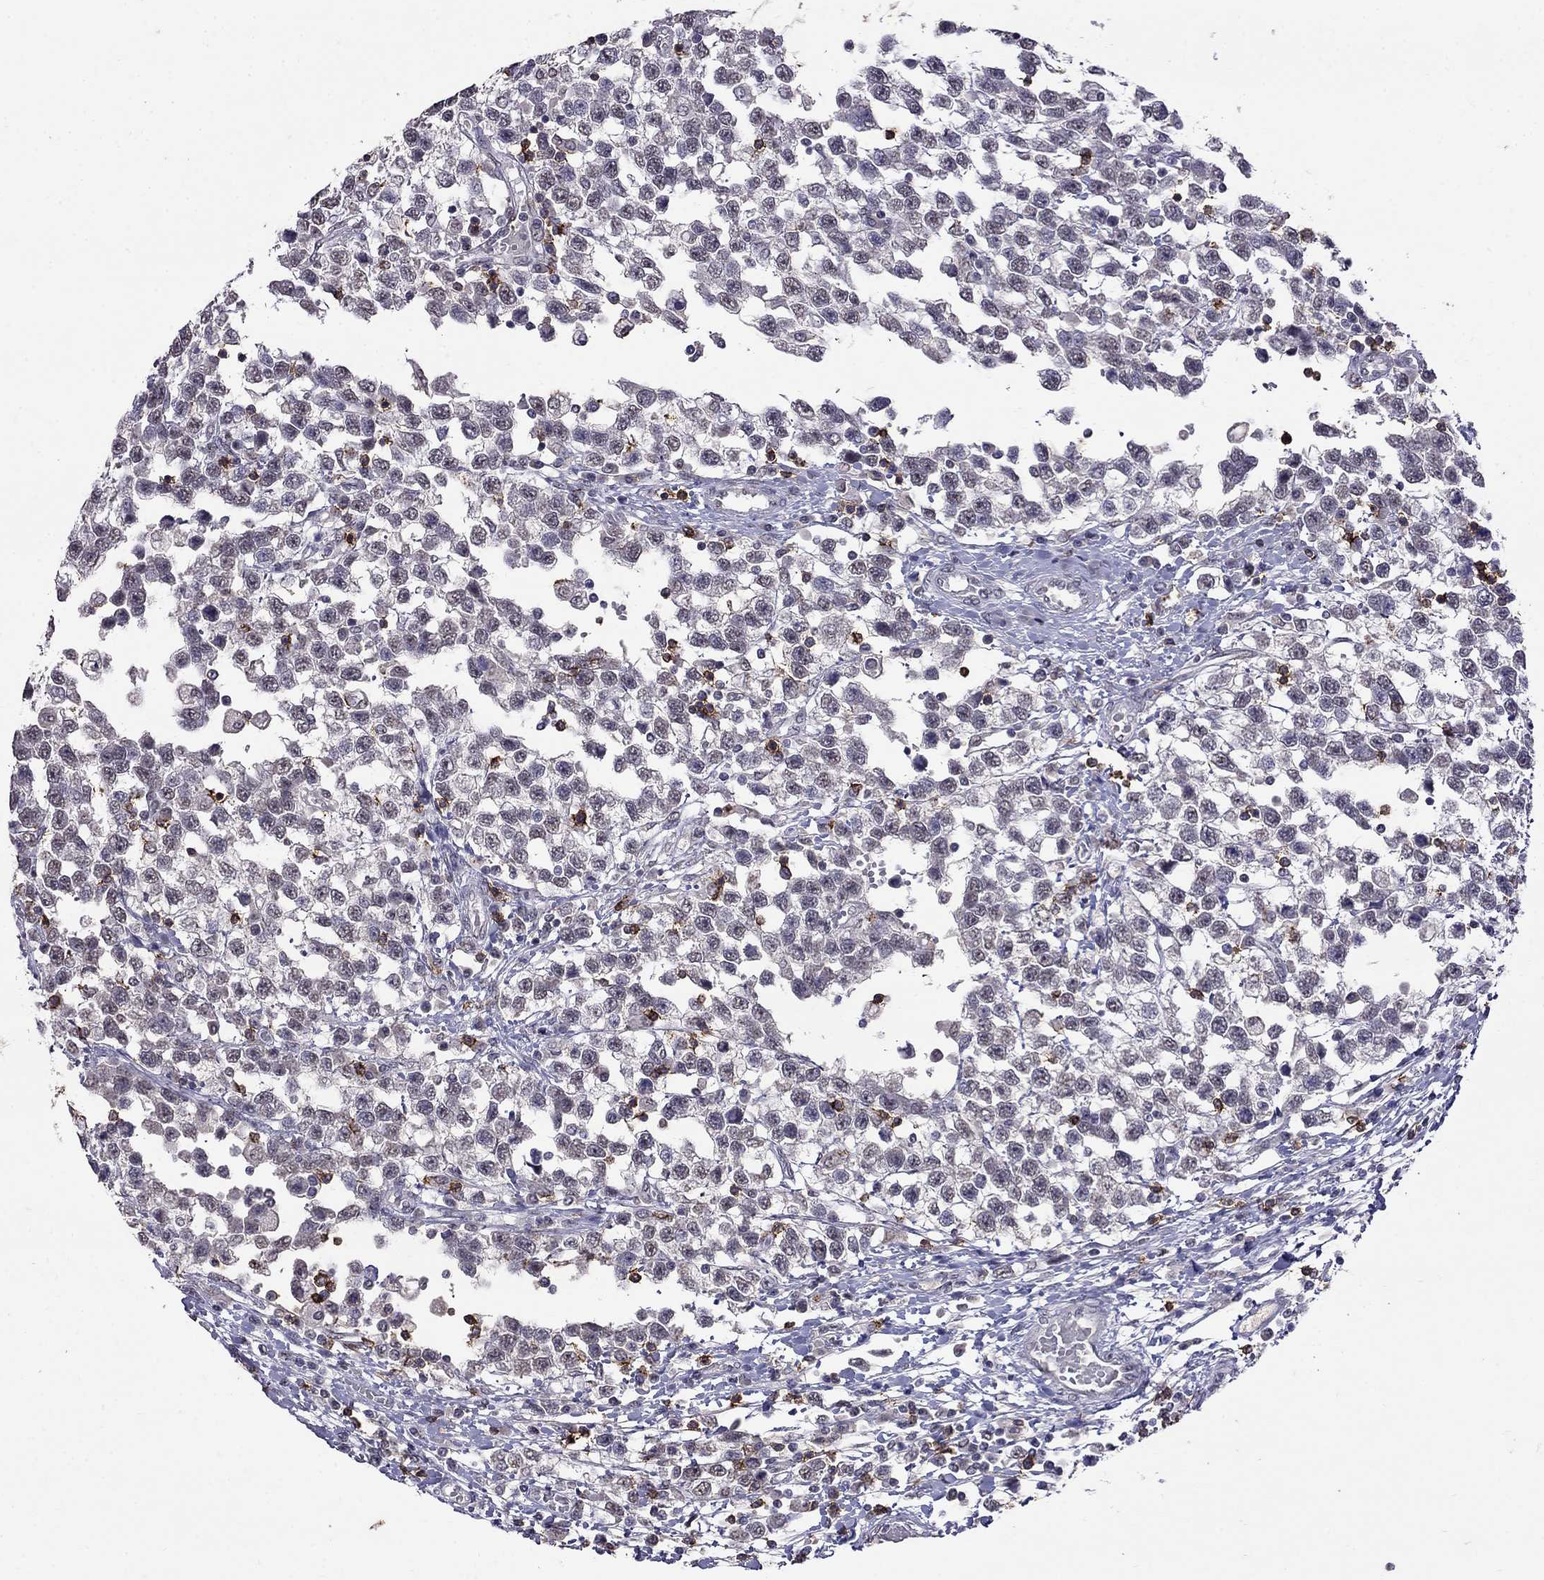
{"staining": {"intensity": "negative", "quantity": "none", "location": "none"}, "tissue": "testis cancer", "cell_type": "Tumor cells", "image_type": "cancer", "snomed": [{"axis": "morphology", "description": "Seminoma, NOS"}, {"axis": "topography", "description": "Testis"}], "caption": "Tumor cells show no significant positivity in testis seminoma.", "gene": "CD8B", "patient": {"sex": "male", "age": 34}}